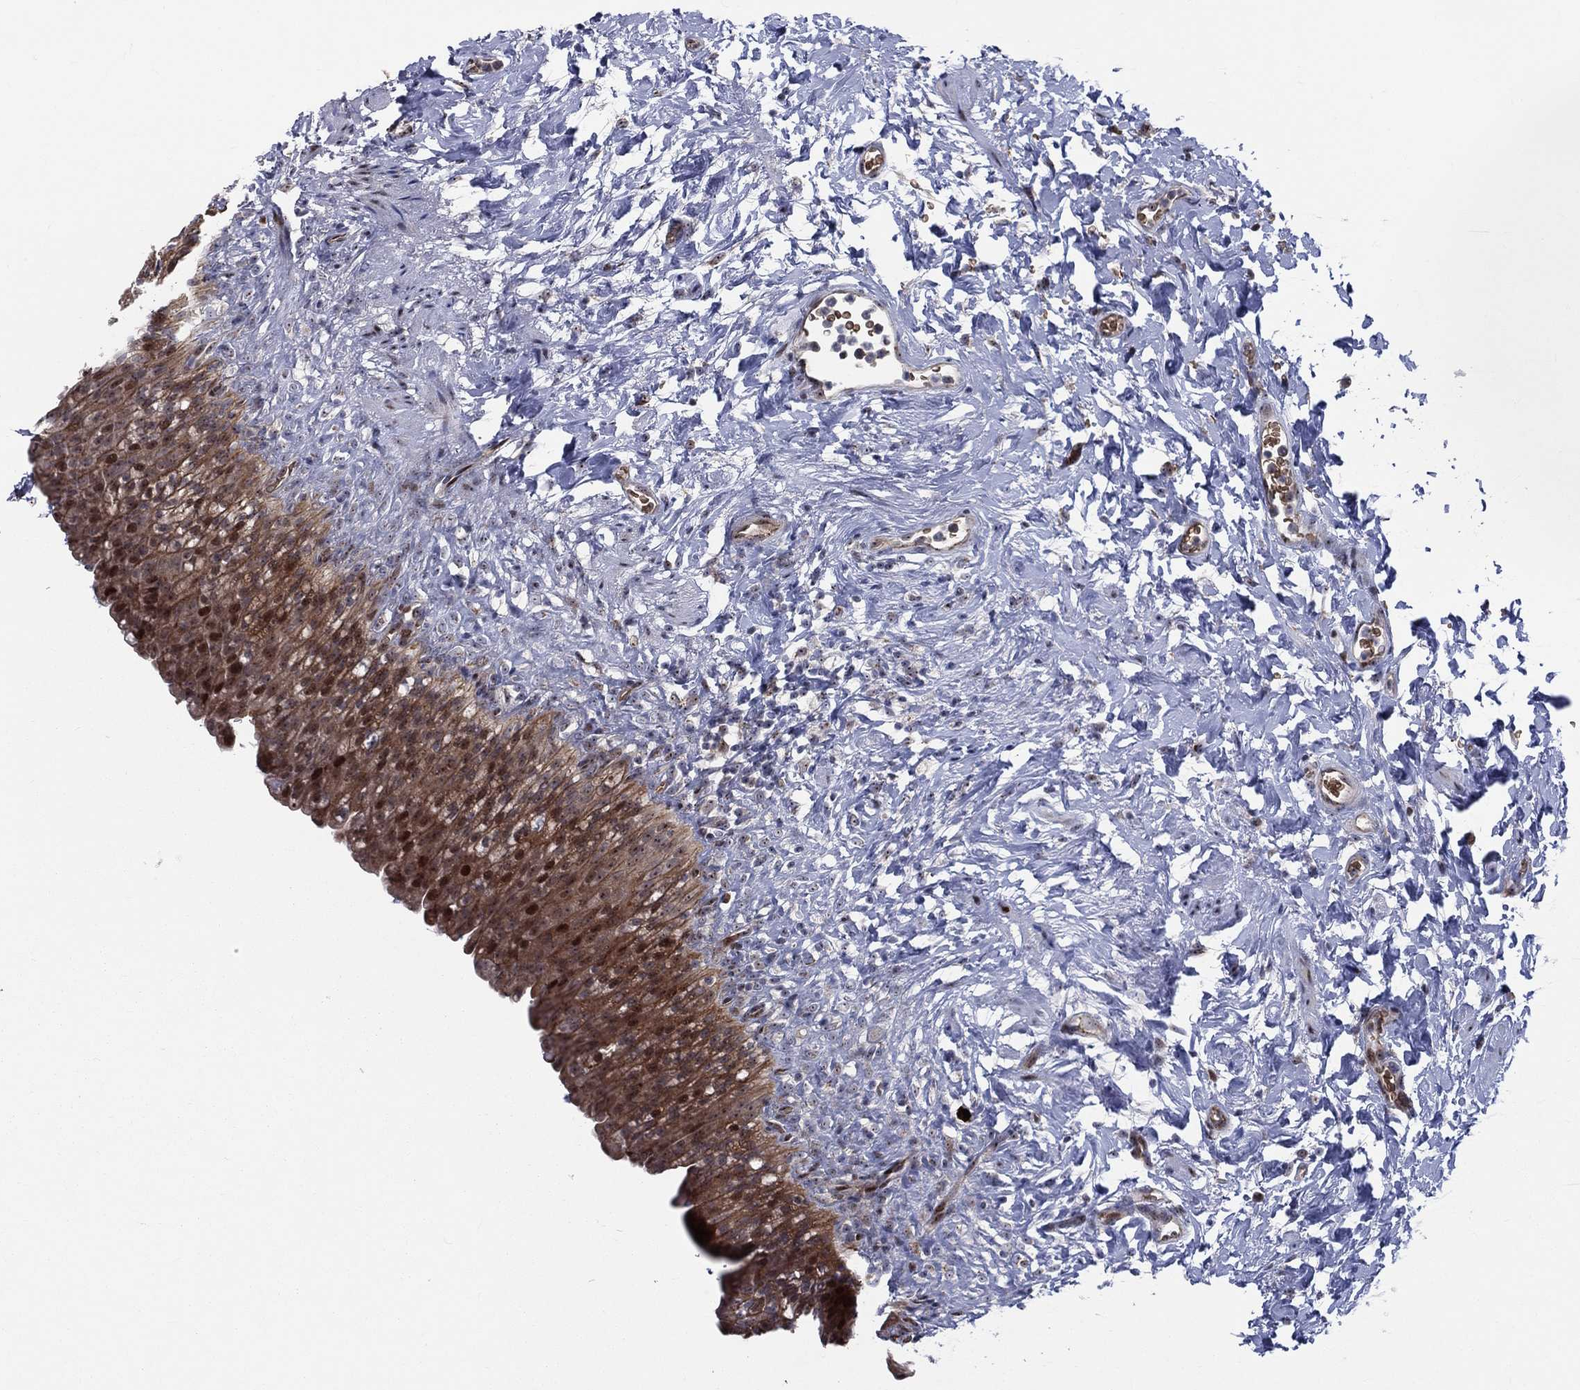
{"staining": {"intensity": "strong", "quantity": "25%-75%", "location": "cytoplasmic/membranous,nuclear"}, "tissue": "urinary bladder", "cell_type": "Urothelial cells", "image_type": "normal", "snomed": [{"axis": "morphology", "description": "Normal tissue, NOS"}, {"axis": "topography", "description": "Urinary bladder"}], "caption": "Immunohistochemistry (IHC) (DAB) staining of unremarkable urinary bladder displays strong cytoplasmic/membranous,nuclear protein positivity in approximately 25%-75% of urothelial cells.", "gene": "VHL", "patient": {"sex": "male", "age": 76}}